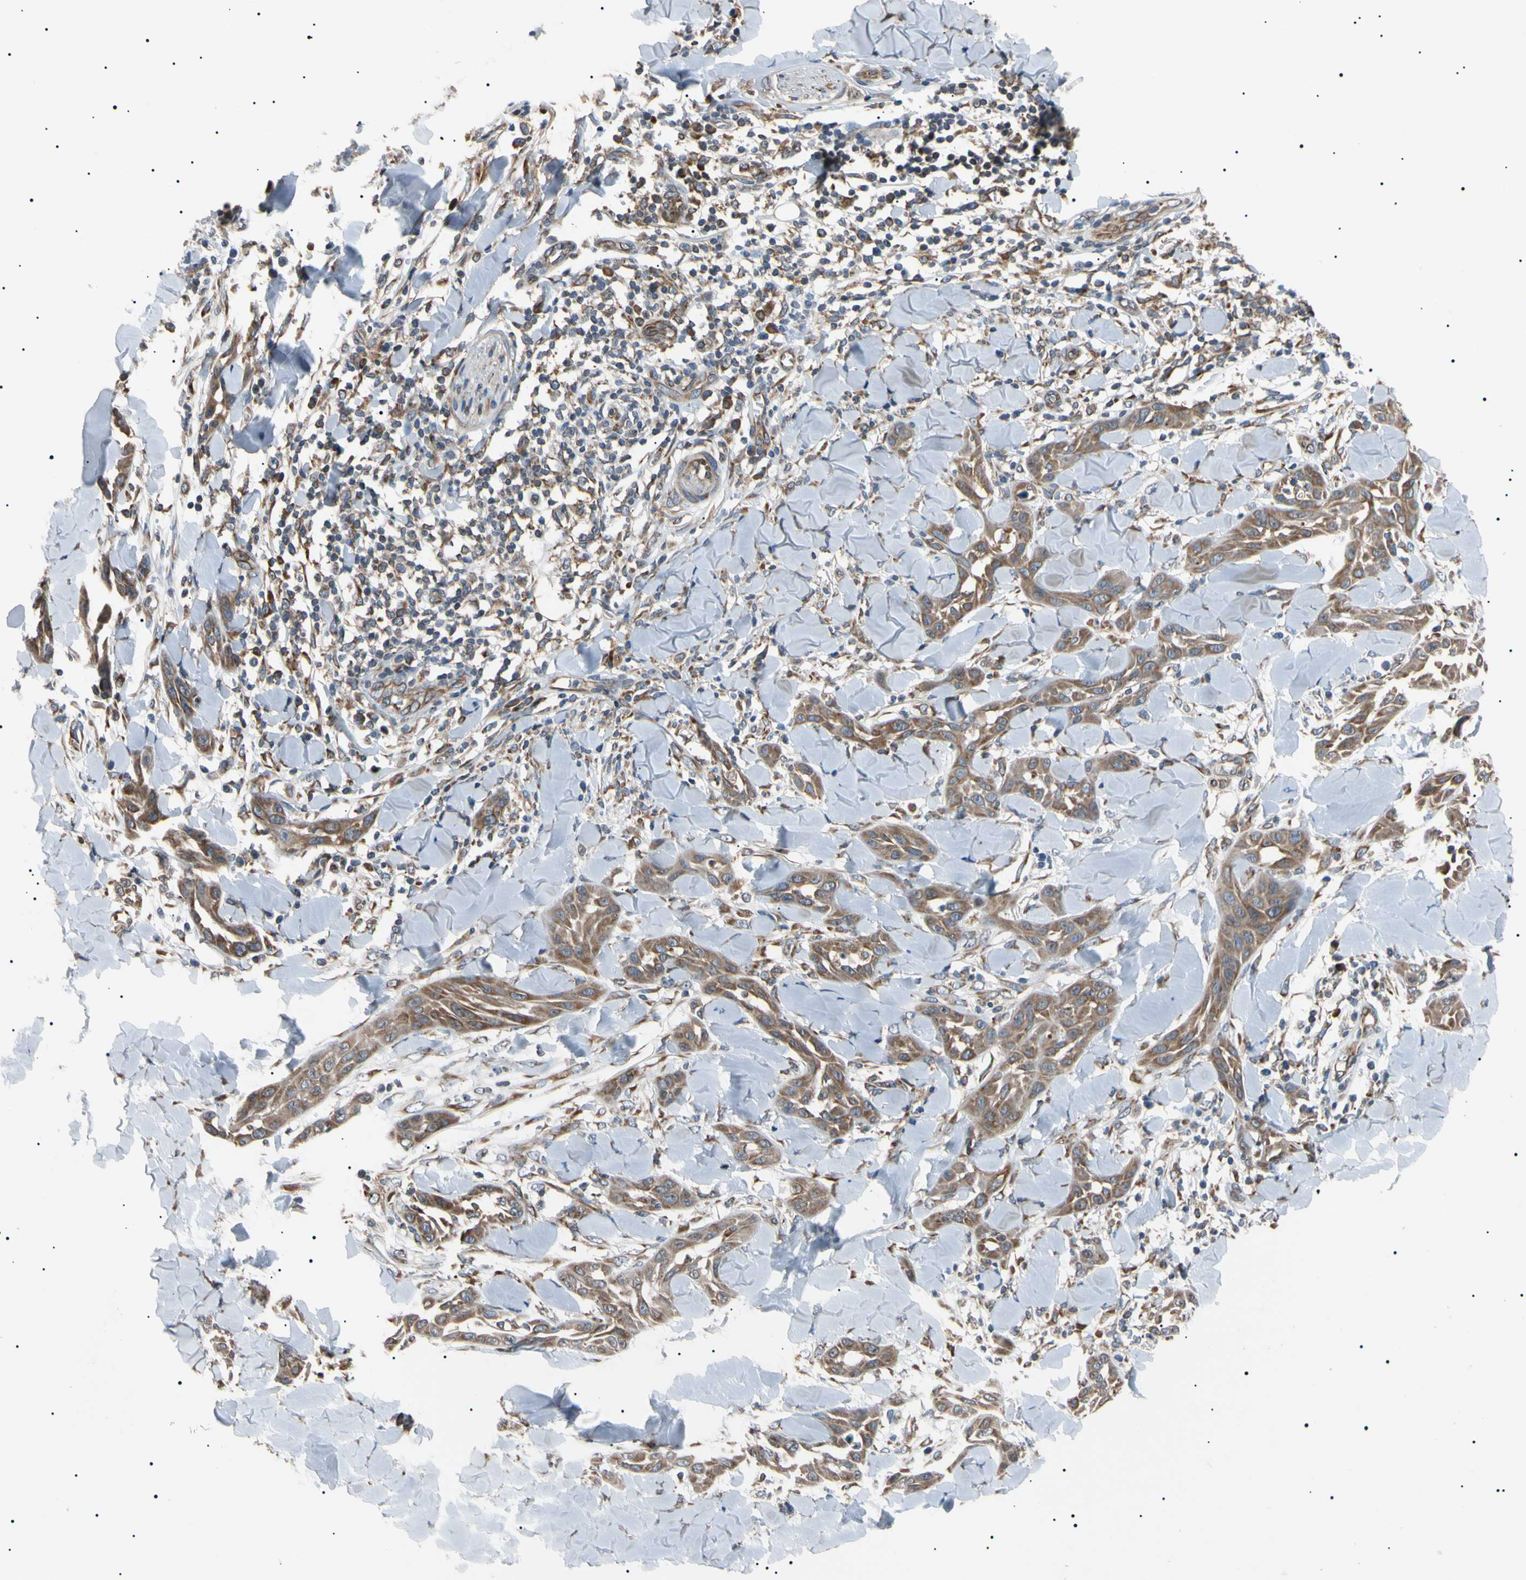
{"staining": {"intensity": "moderate", "quantity": ">75%", "location": "cytoplasmic/membranous"}, "tissue": "skin cancer", "cell_type": "Tumor cells", "image_type": "cancer", "snomed": [{"axis": "morphology", "description": "Squamous cell carcinoma, NOS"}, {"axis": "topography", "description": "Skin"}], "caption": "Skin squamous cell carcinoma stained with DAB immunohistochemistry exhibits medium levels of moderate cytoplasmic/membranous expression in approximately >75% of tumor cells. (DAB (3,3'-diaminobenzidine) = brown stain, brightfield microscopy at high magnification).", "gene": "VAPA", "patient": {"sex": "male", "age": 24}}